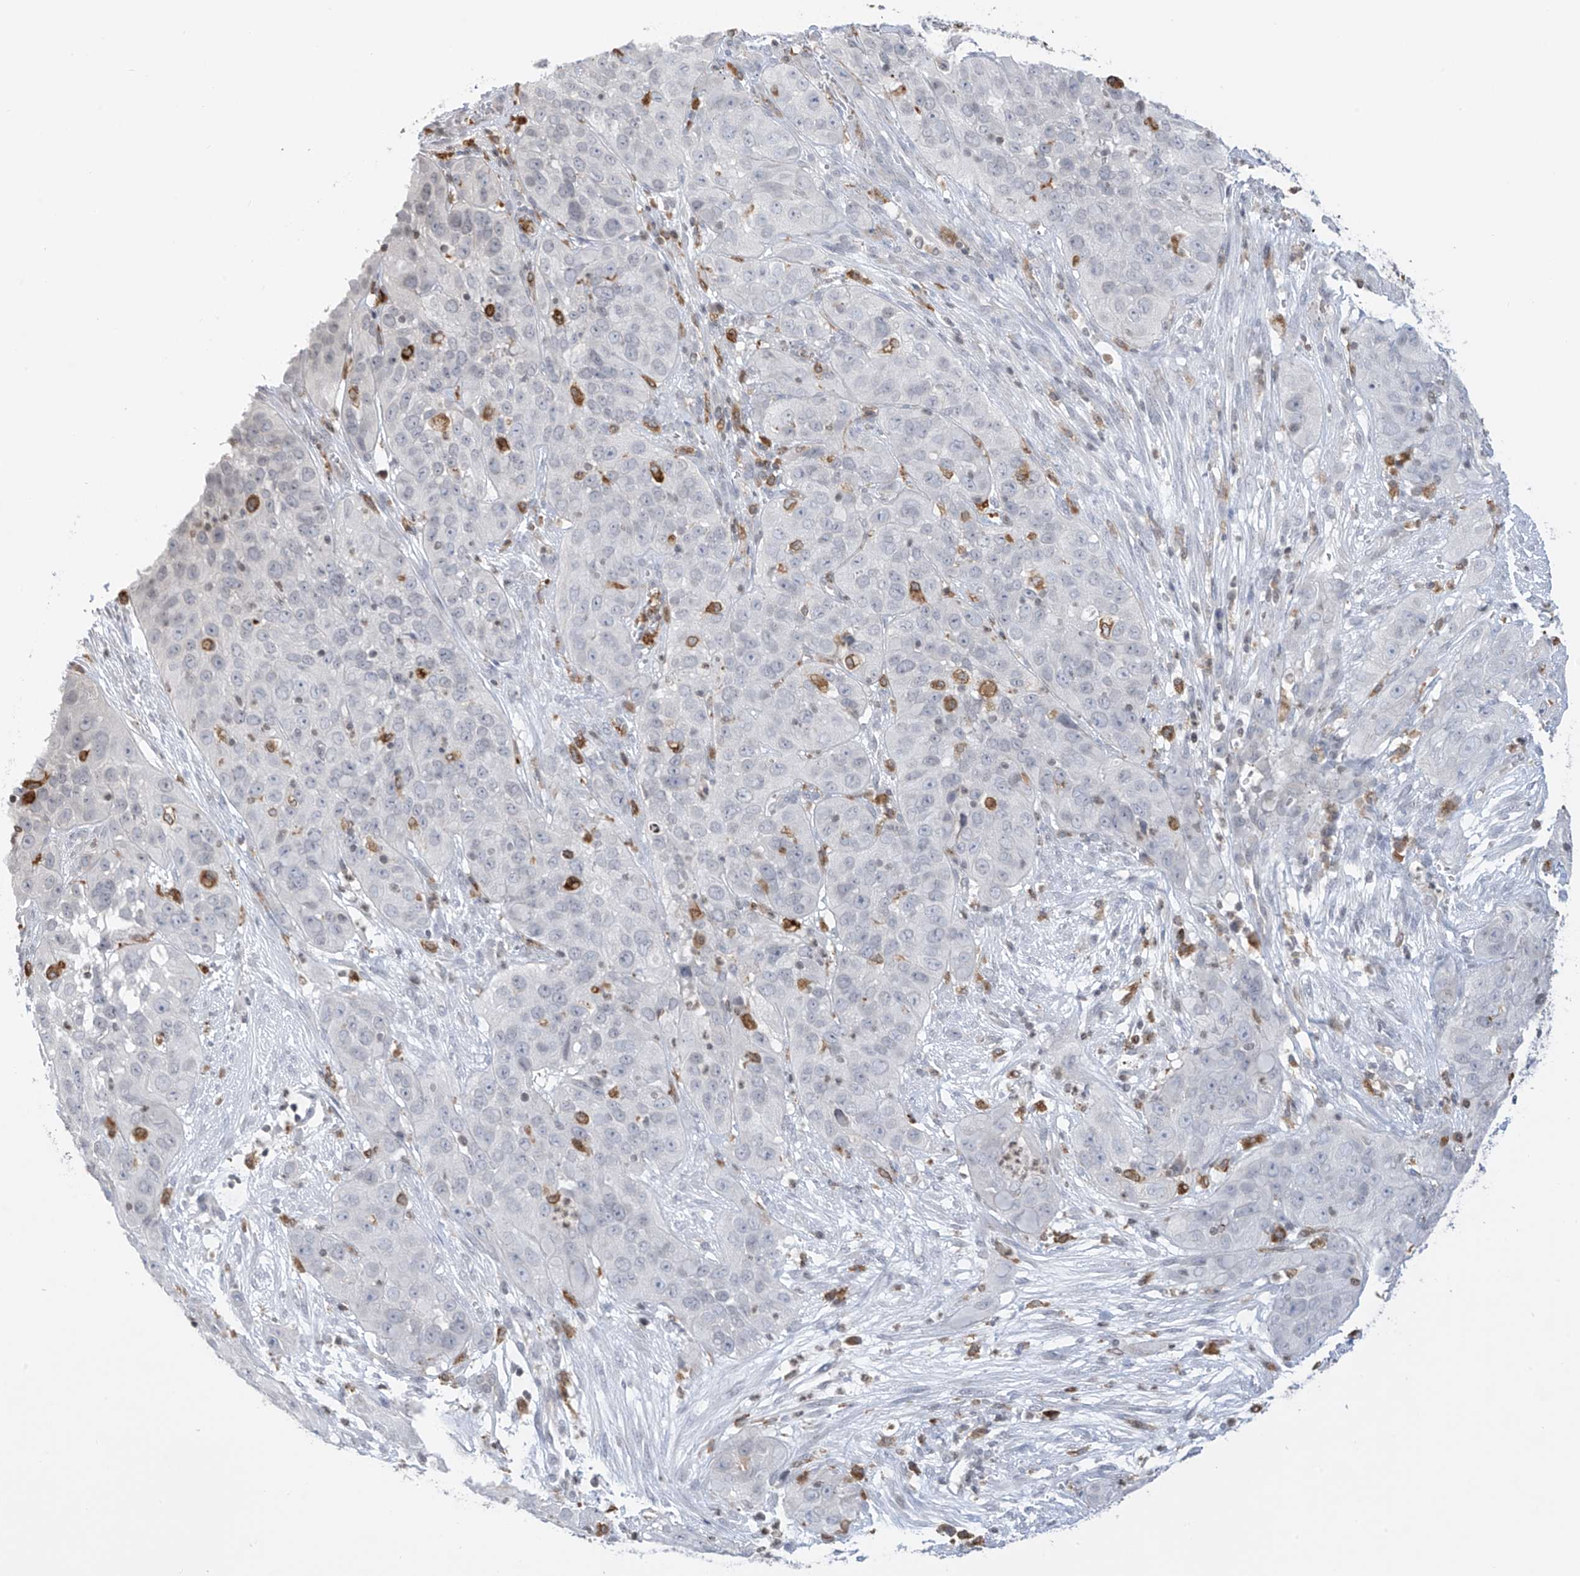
{"staining": {"intensity": "negative", "quantity": "none", "location": "none"}, "tissue": "cervical cancer", "cell_type": "Tumor cells", "image_type": "cancer", "snomed": [{"axis": "morphology", "description": "Squamous cell carcinoma, NOS"}, {"axis": "topography", "description": "Cervix"}], "caption": "Immunohistochemistry histopathology image of human cervical cancer (squamous cell carcinoma) stained for a protein (brown), which displays no positivity in tumor cells.", "gene": "TBXAS1", "patient": {"sex": "female", "age": 32}}